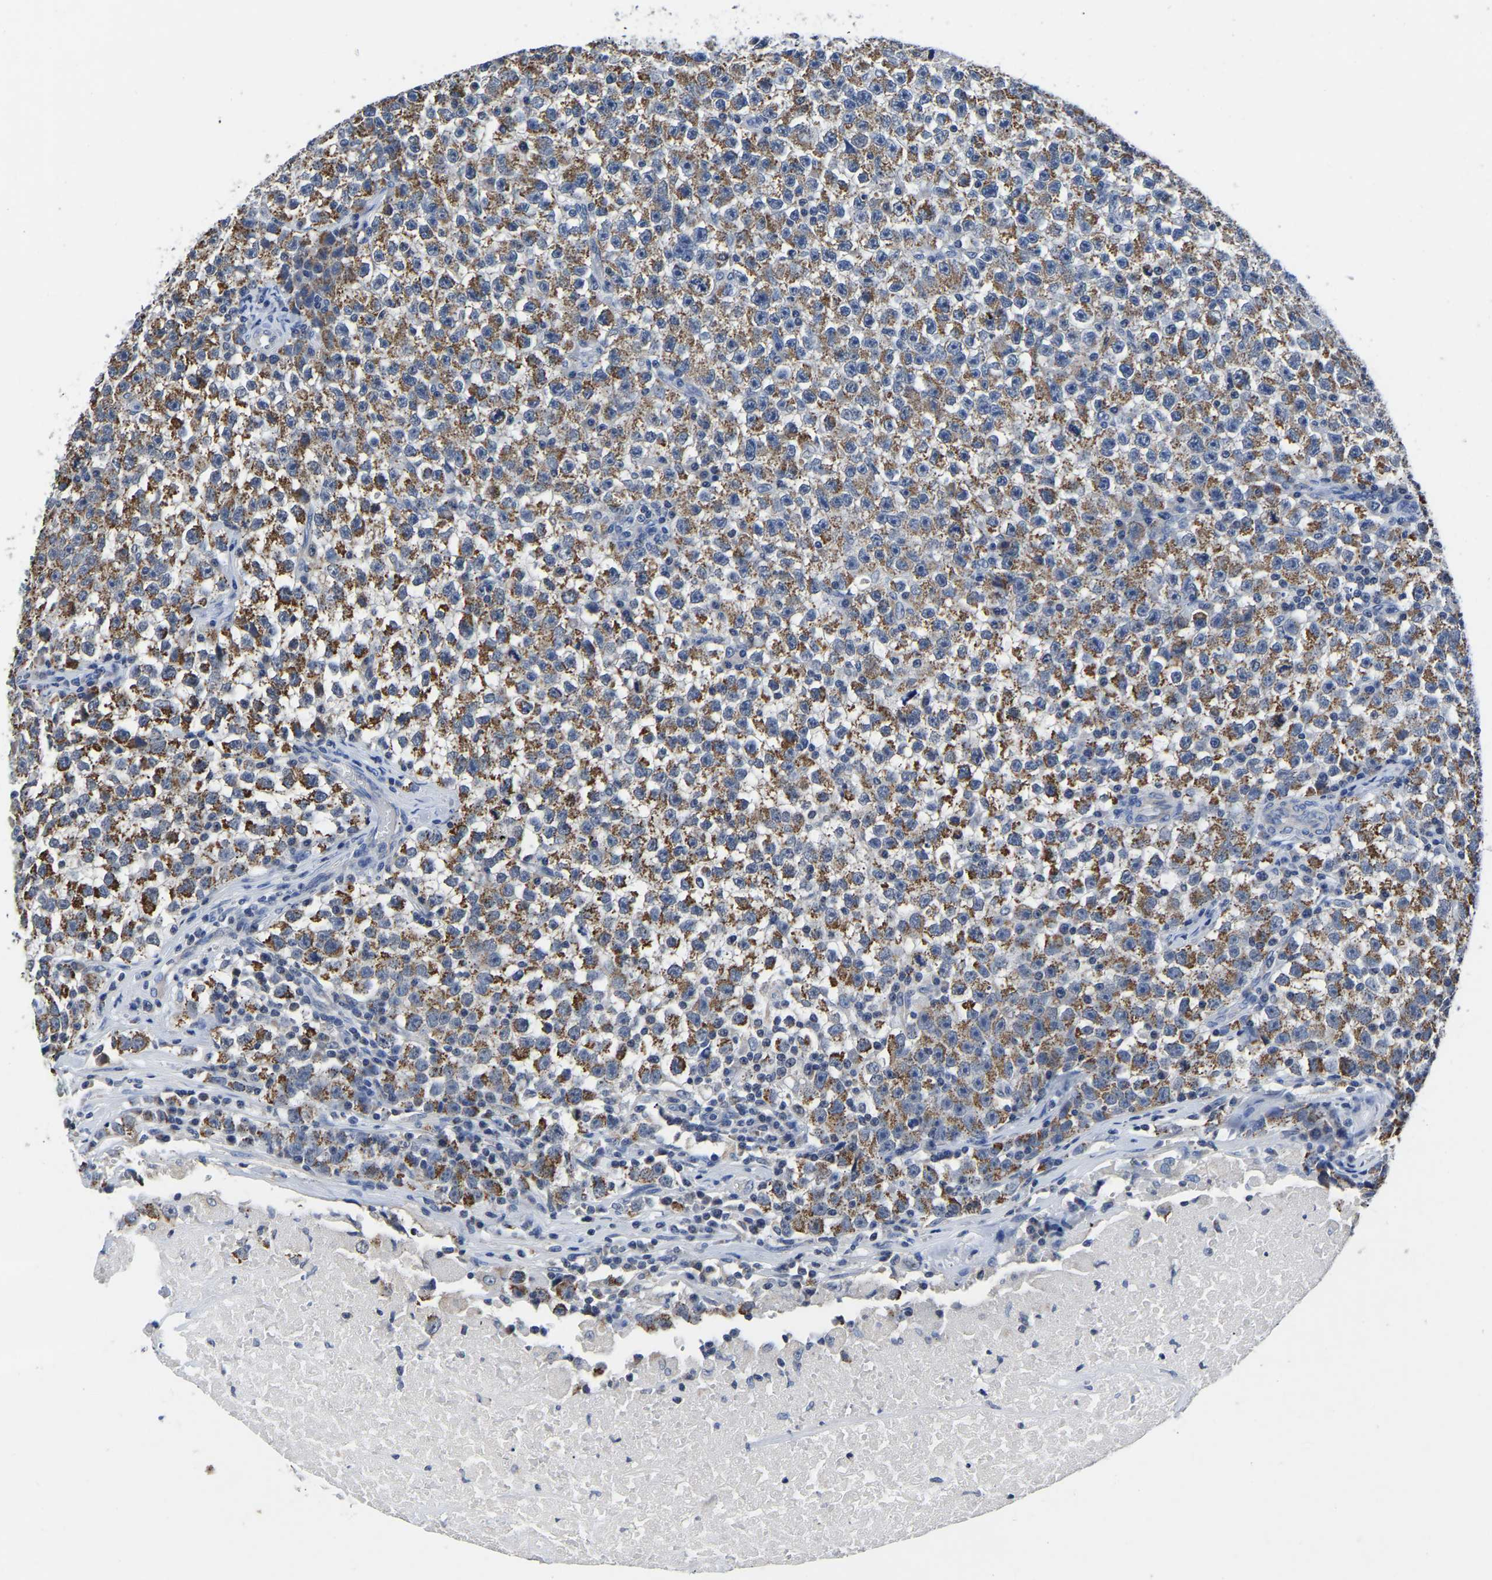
{"staining": {"intensity": "moderate", "quantity": ">75%", "location": "cytoplasmic/membranous"}, "tissue": "testis cancer", "cell_type": "Tumor cells", "image_type": "cancer", "snomed": [{"axis": "morphology", "description": "Seminoma, NOS"}, {"axis": "topography", "description": "Testis"}], "caption": "A brown stain labels moderate cytoplasmic/membranous positivity of a protein in human testis seminoma tumor cells.", "gene": "FGD5", "patient": {"sex": "male", "age": 22}}